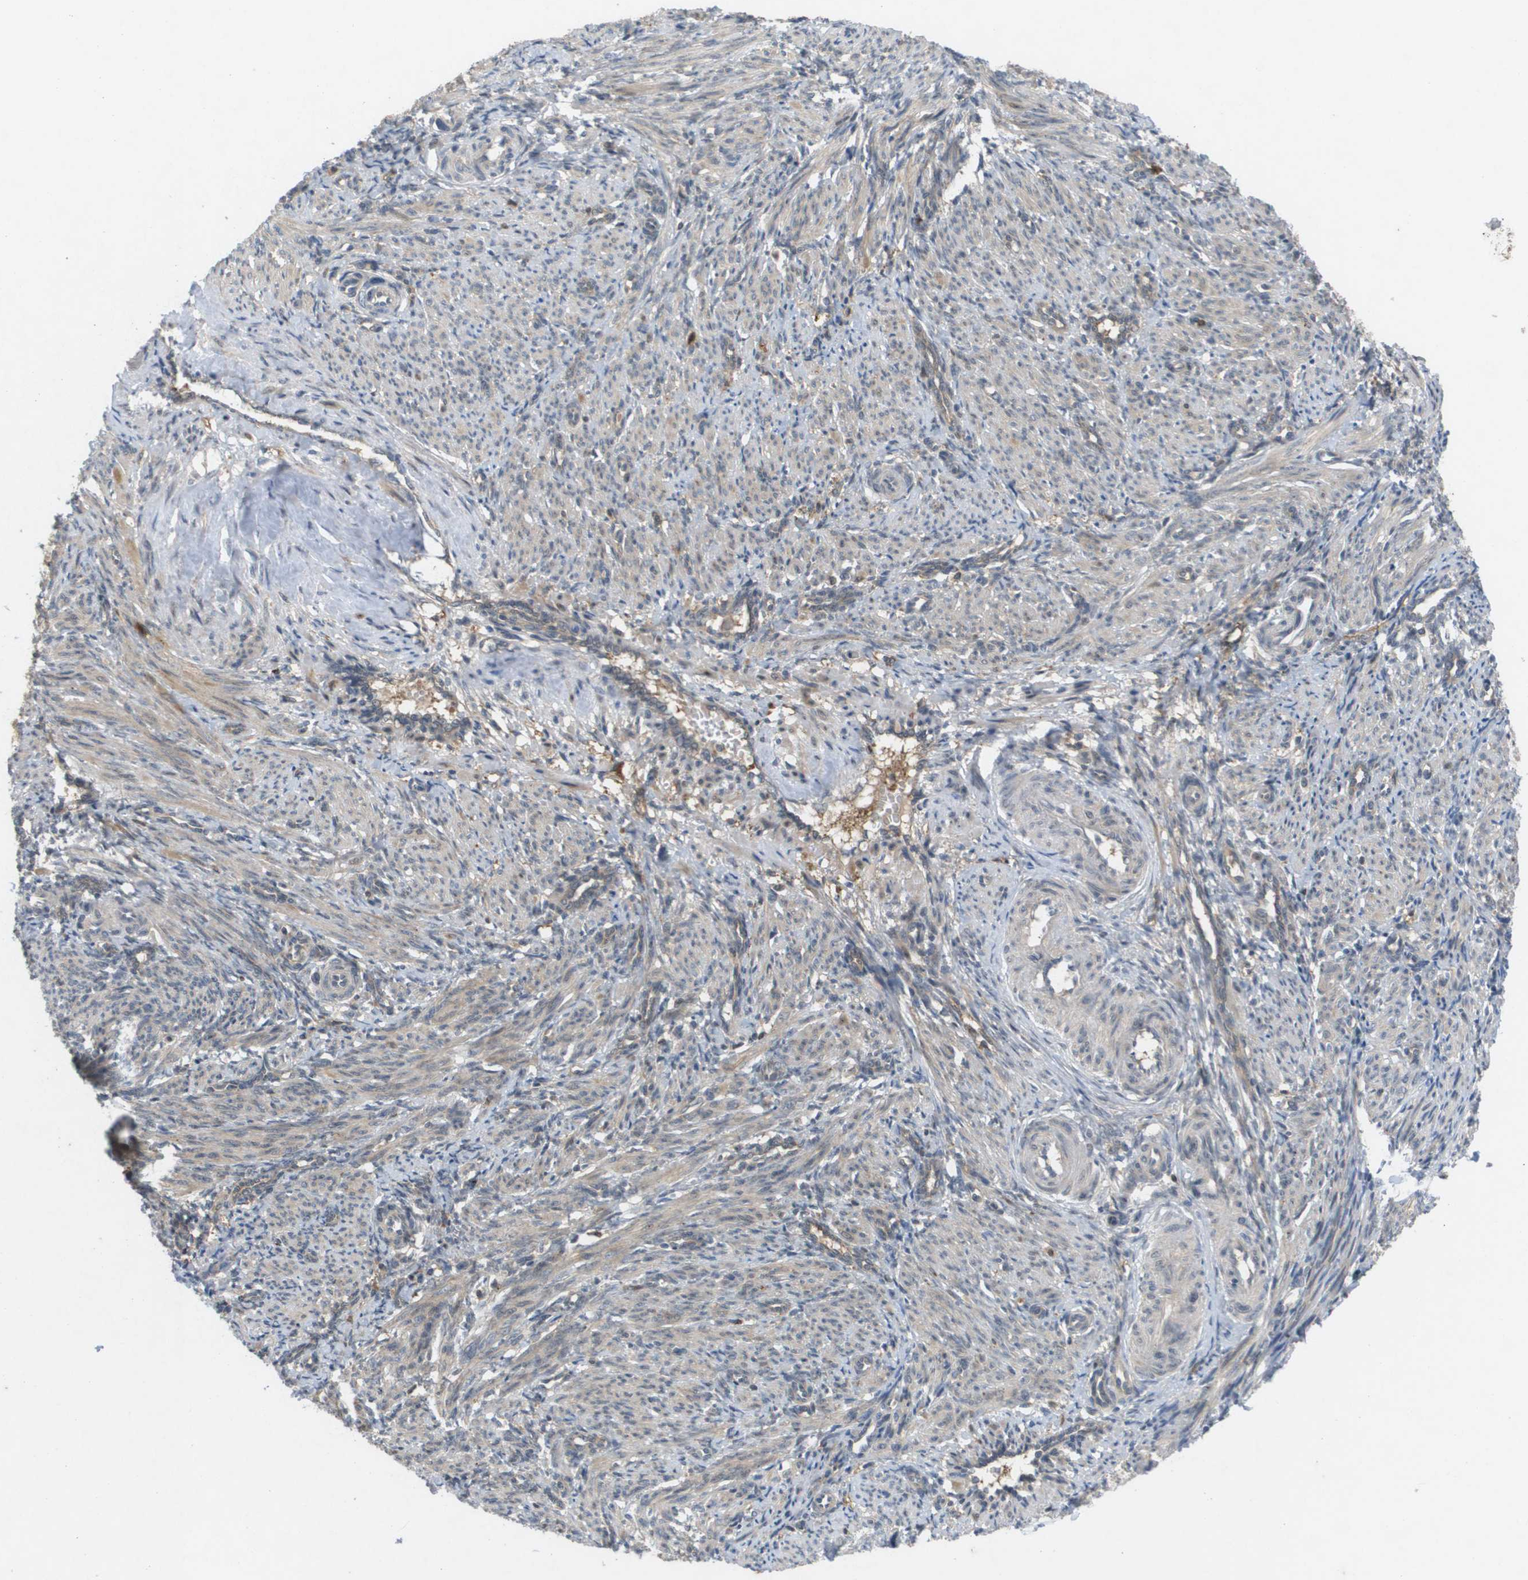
{"staining": {"intensity": "weak", "quantity": "25%-75%", "location": "cytoplasmic/membranous"}, "tissue": "smooth muscle", "cell_type": "Smooth muscle cells", "image_type": "normal", "snomed": [{"axis": "morphology", "description": "Normal tissue, NOS"}, {"axis": "topography", "description": "Endometrium"}], "caption": "Smooth muscle stained for a protein shows weak cytoplasmic/membranous positivity in smooth muscle cells.", "gene": "PALD1", "patient": {"sex": "female", "age": 33}}